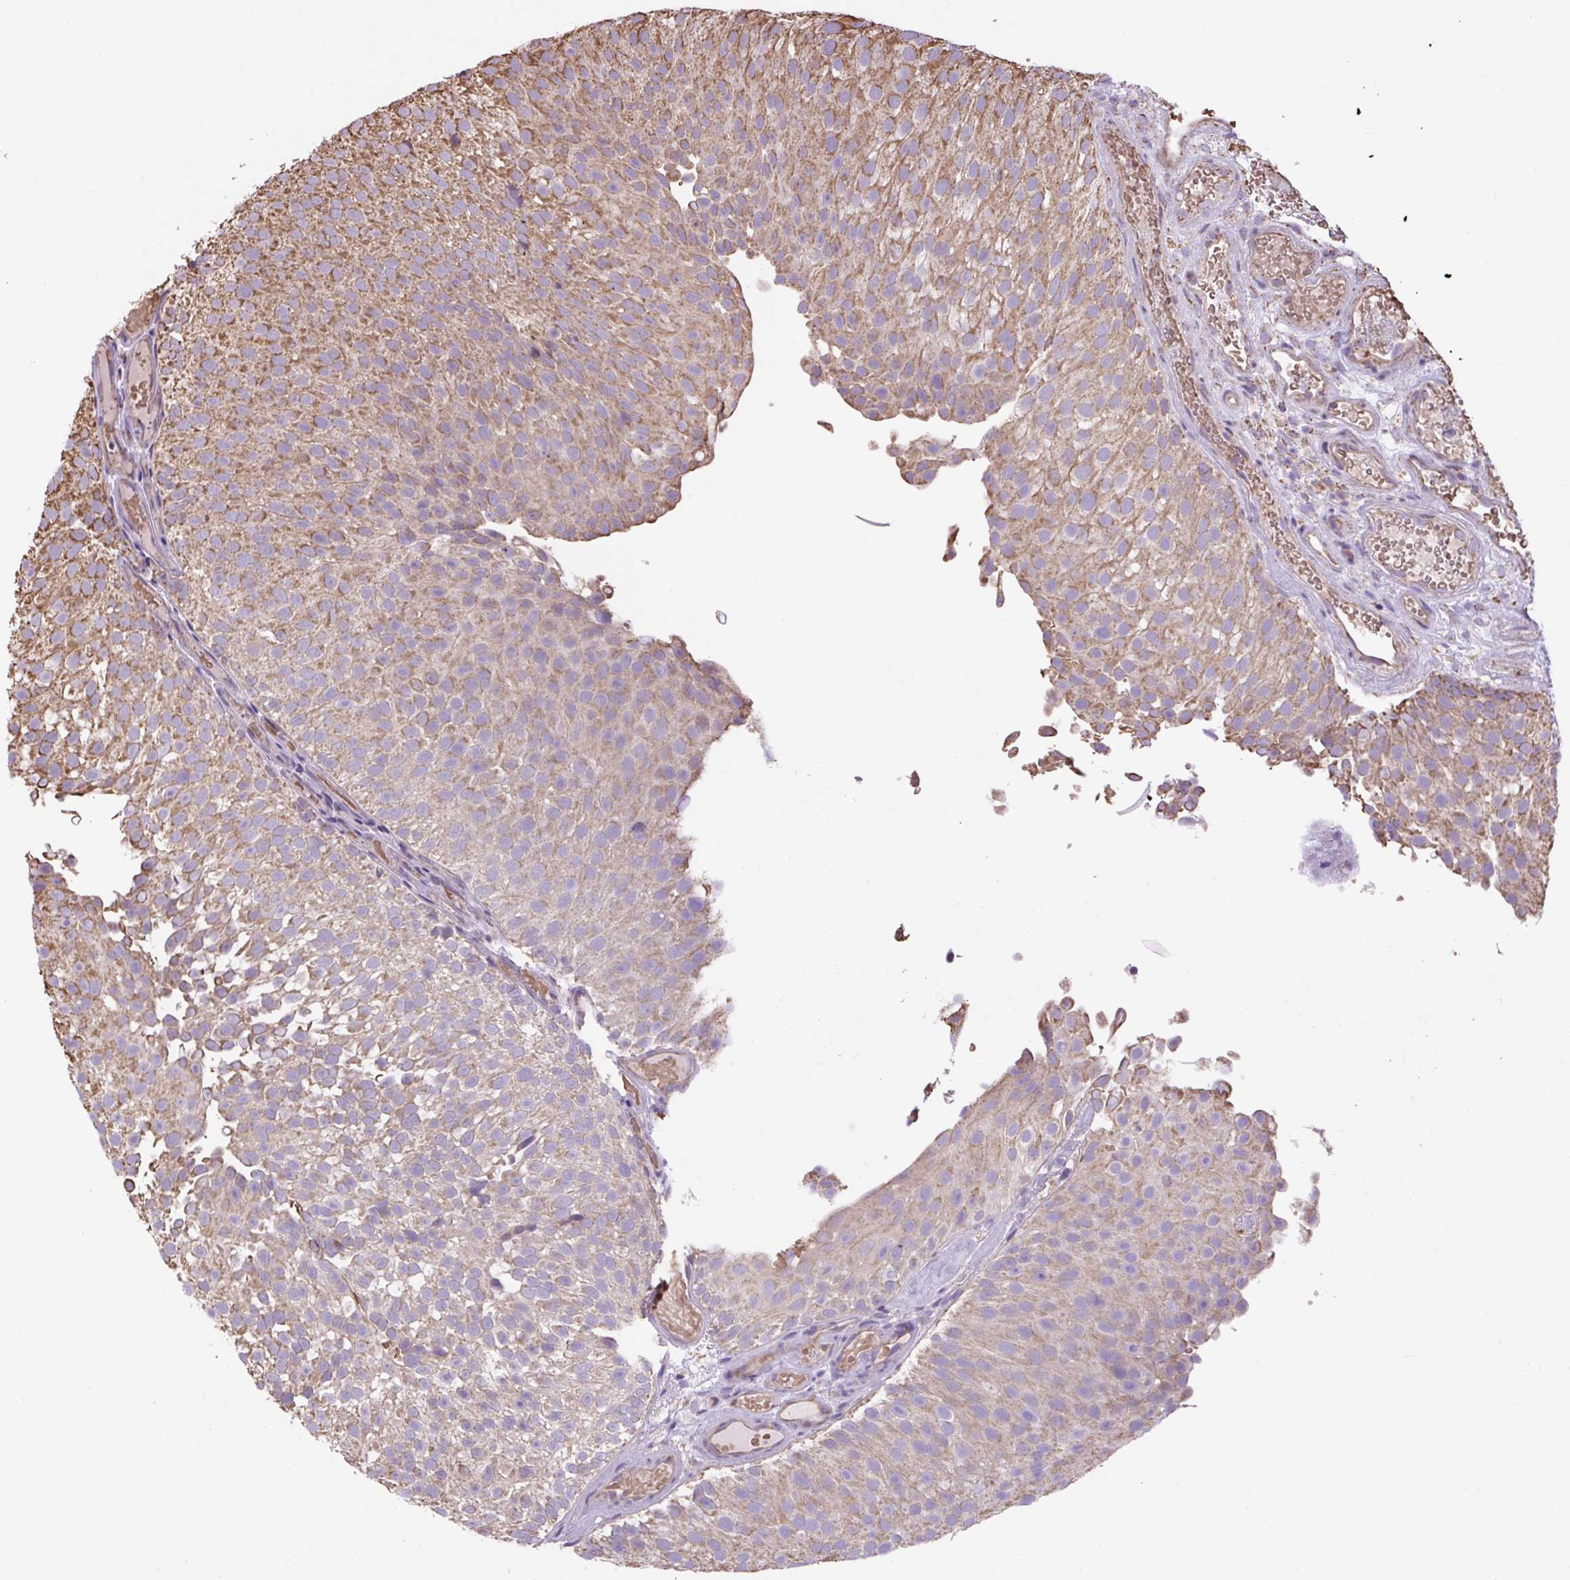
{"staining": {"intensity": "moderate", "quantity": "25%-75%", "location": "cytoplasmic/membranous"}, "tissue": "urothelial cancer", "cell_type": "Tumor cells", "image_type": "cancer", "snomed": [{"axis": "morphology", "description": "Urothelial carcinoma, Low grade"}, {"axis": "topography", "description": "Urinary bladder"}], "caption": "This is a histology image of immunohistochemistry staining of urothelial cancer, which shows moderate staining in the cytoplasmic/membranous of tumor cells.", "gene": "PLCG1", "patient": {"sex": "male", "age": 78}}